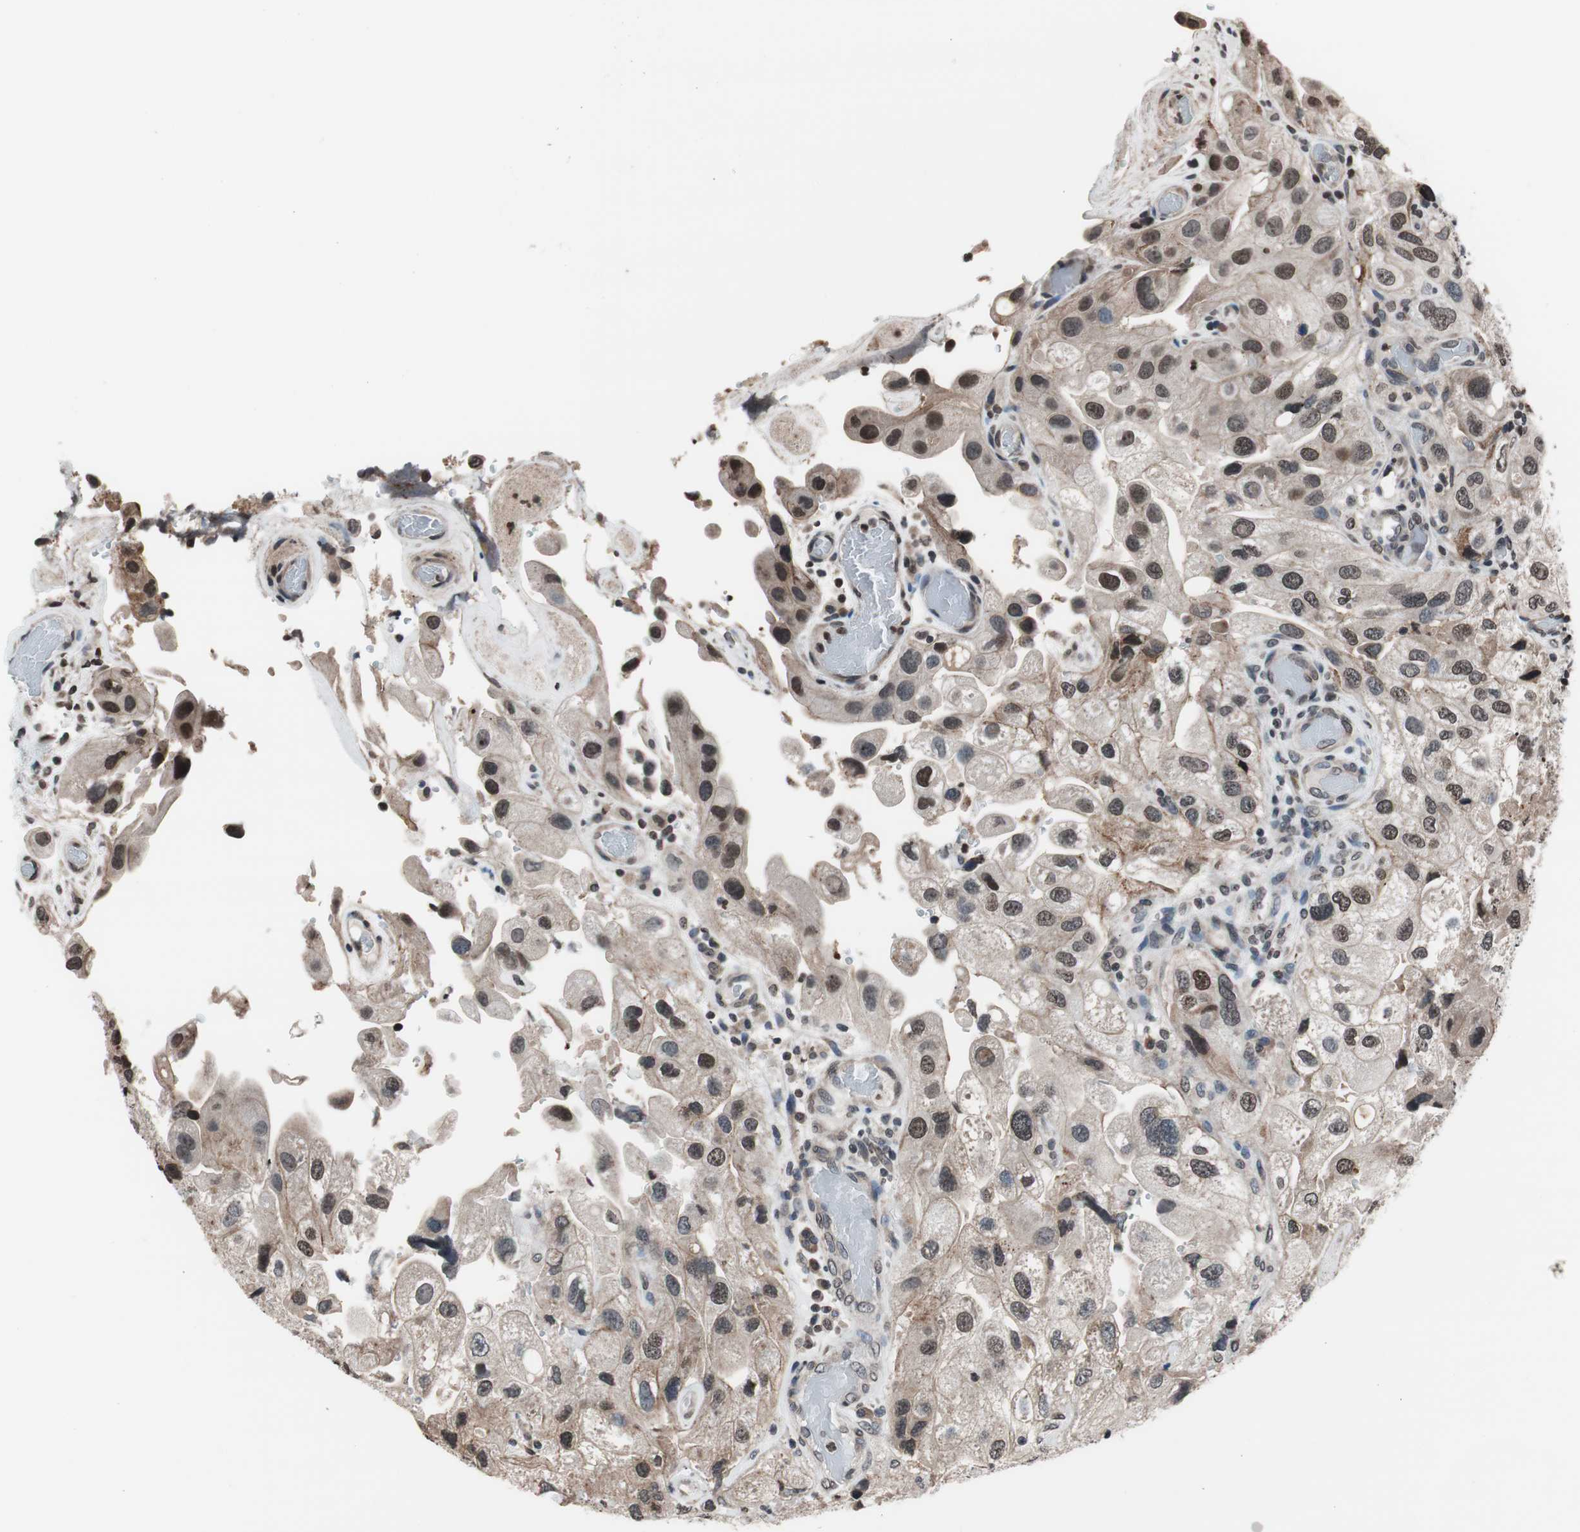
{"staining": {"intensity": "moderate", "quantity": "25%-75%", "location": "cytoplasmic/membranous,nuclear"}, "tissue": "urothelial cancer", "cell_type": "Tumor cells", "image_type": "cancer", "snomed": [{"axis": "morphology", "description": "Urothelial carcinoma, High grade"}, {"axis": "topography", "description": "Urinary bladder"}], "caption": "Protein staining by immunohistochemistry (IHC) reveals moderate cytoplasmic/membranous and nuclear expression in approximately 25%-75% of tumor cells in high-grade urothelial carcinoma. (DAB (3,3'-diaminobenzidine) IHC, brown staining for protein, blue staining for nuclei).", "gene": "RFC1", "patient": {"sex": "female", "age": 64}}